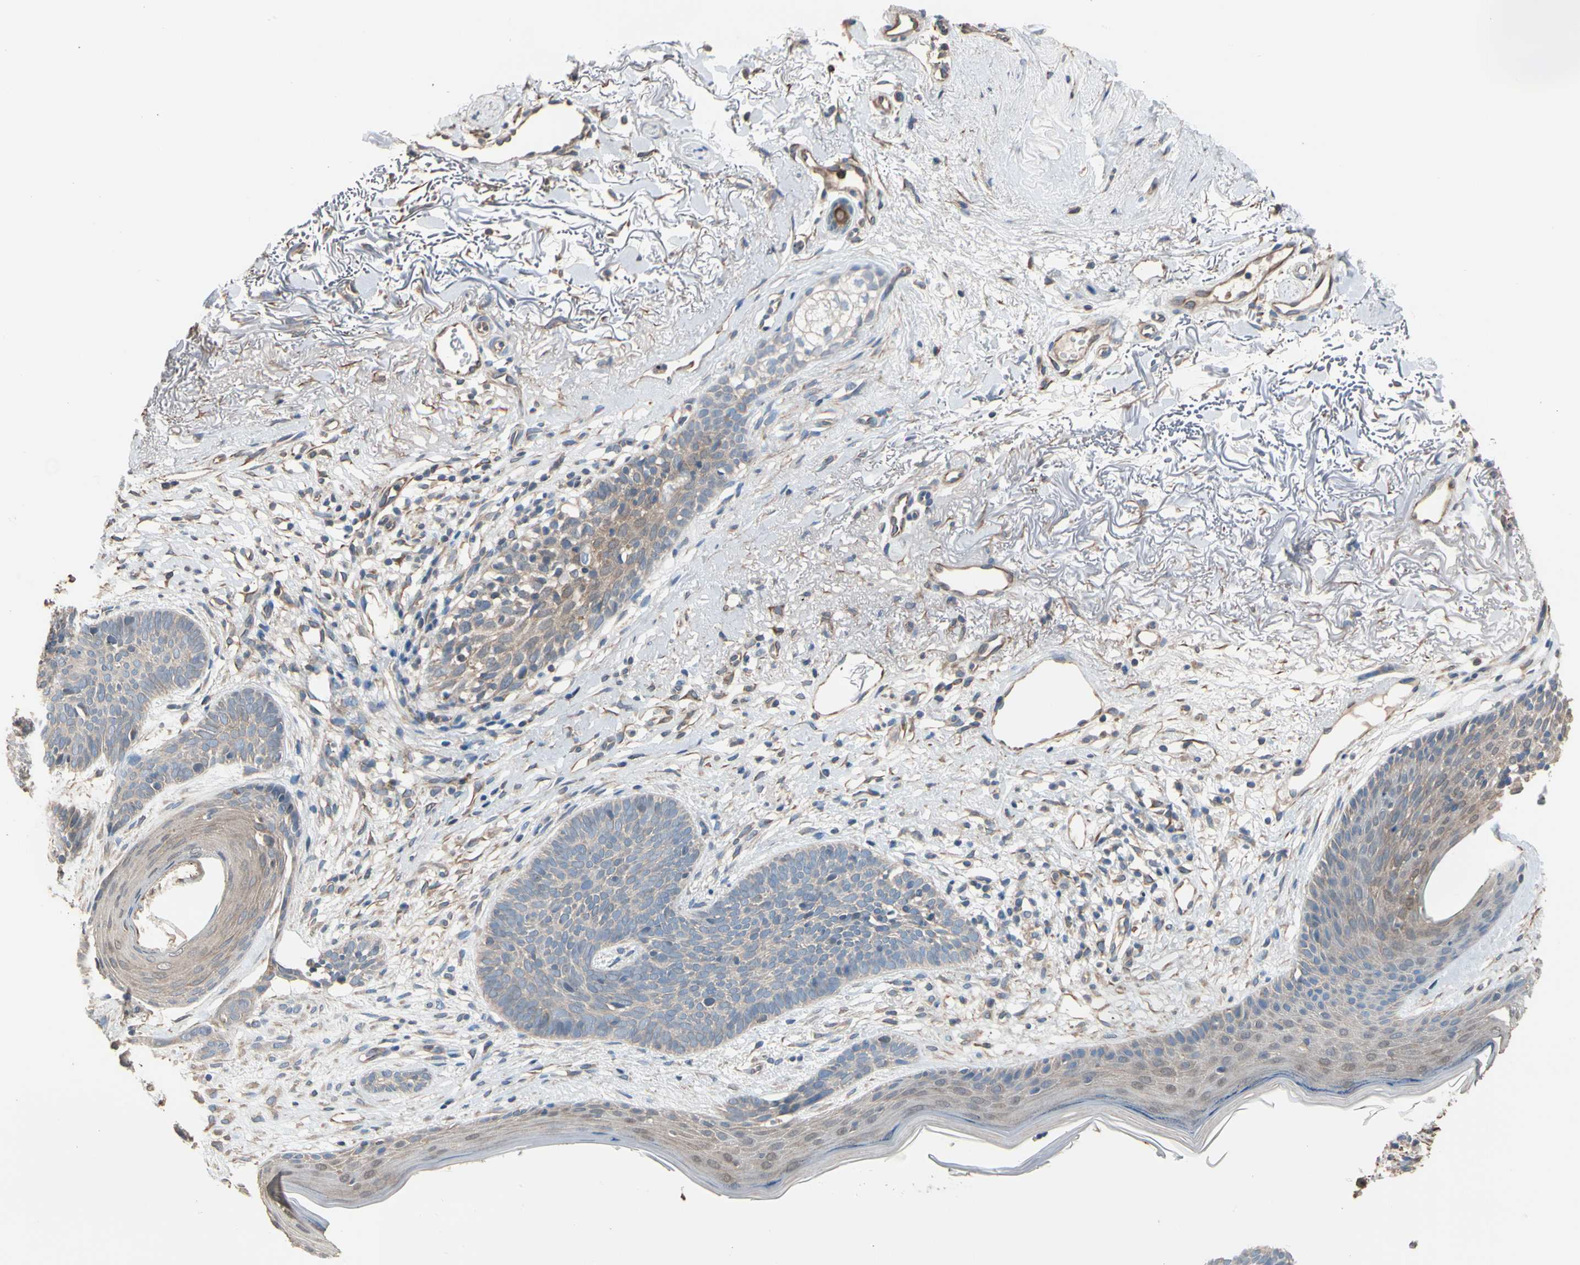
{"staining": {"intensity": "weak", "quantity": "<25%", "location": "cytoplasmic/membranous"}, "tissue": "skin cancer", "cell_type": "Tumor cells", "image_type": "cancer", "snomed": [{"axis": "morphology", "description": "Normal tissue, NOS"}, {"axis": "morphology", "description": "Basal cell carcinoma"}, {"axis": "topography", "description": "Skin"}], "caption": "Immunohistochemical staining of skin cancer (basal cell carcinoma) shows no significant expression in tumor cells.", "gene": "BBOX1", "patient": {"sex": "female", "age": 70}}